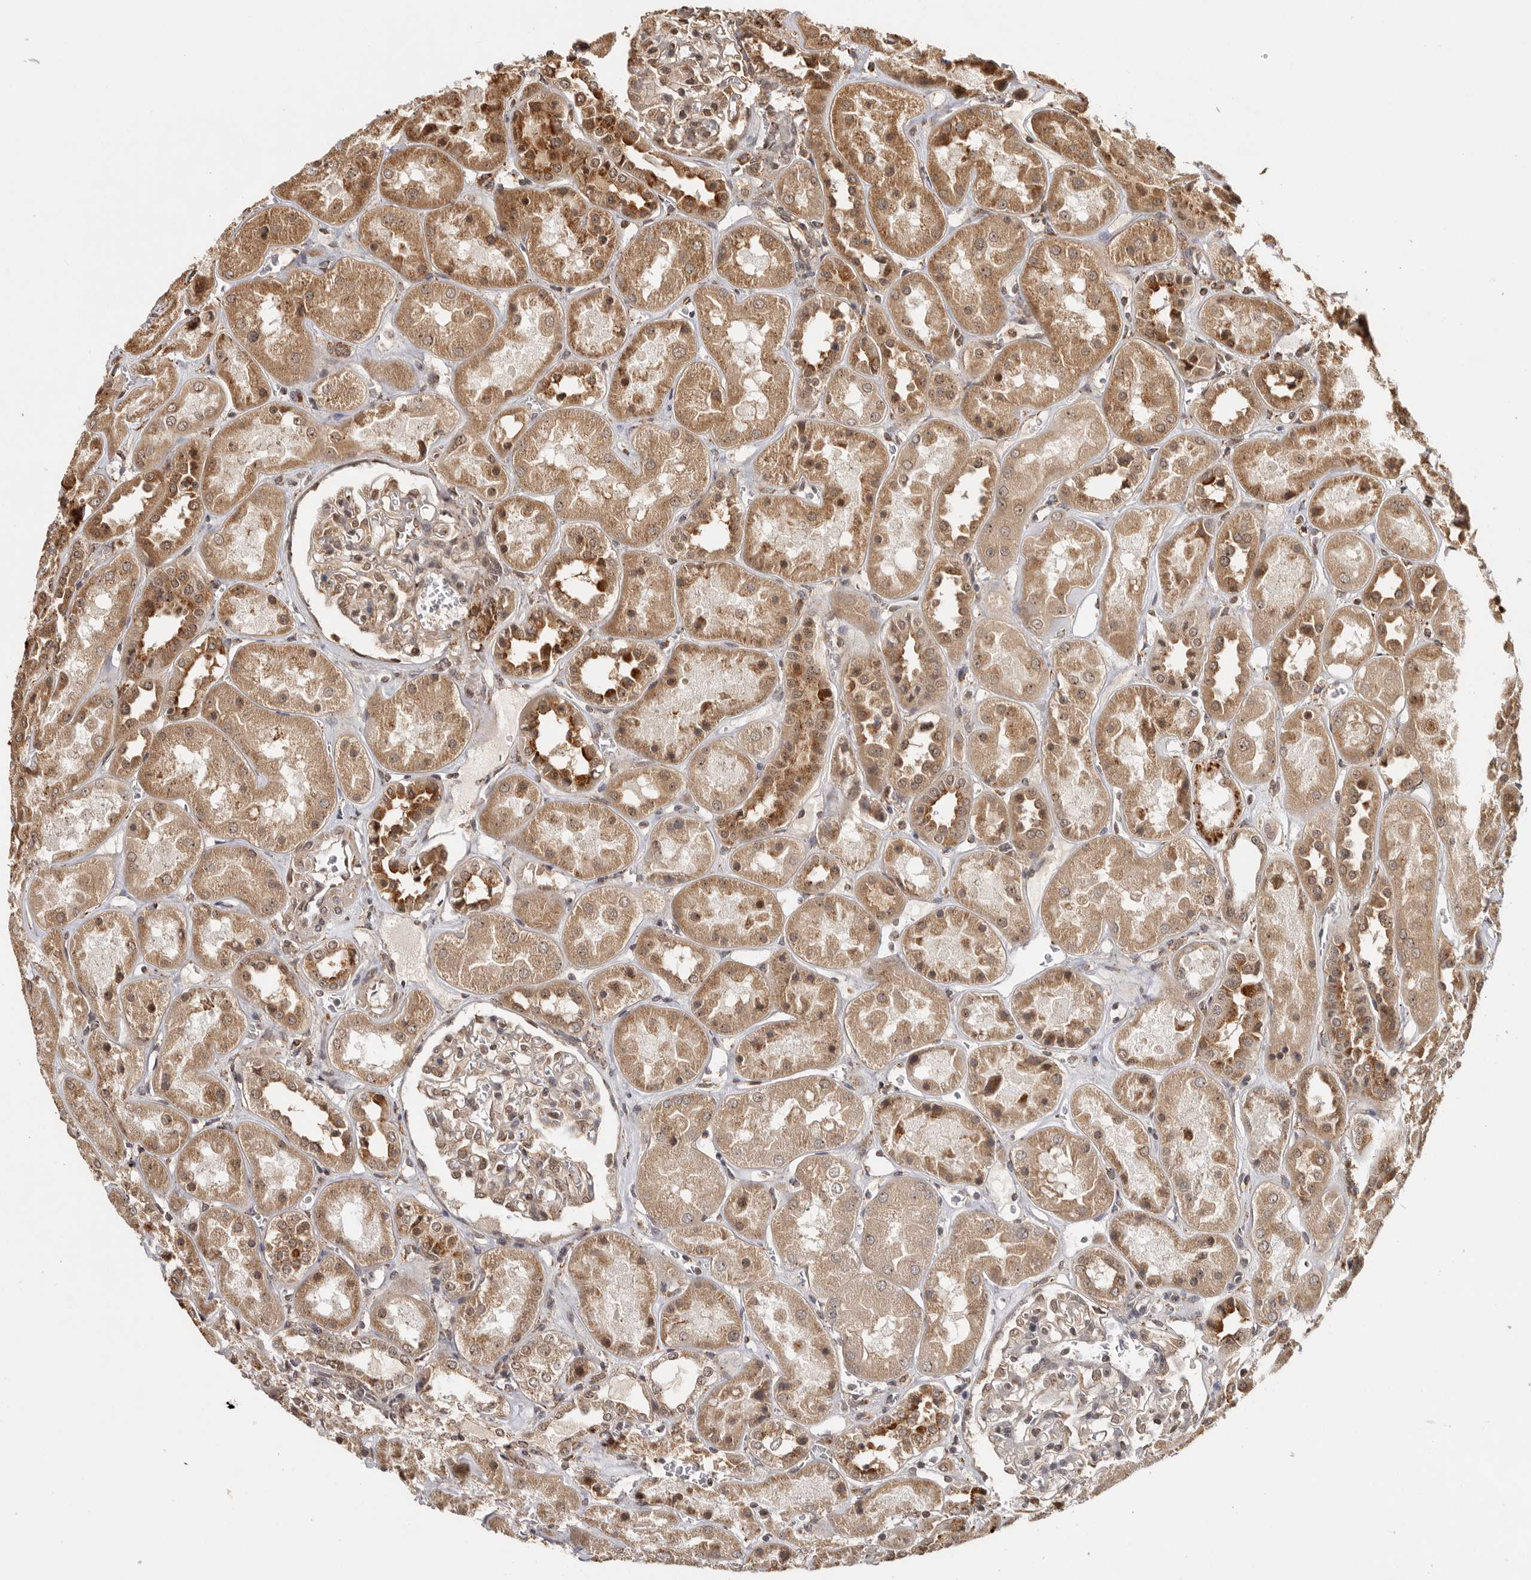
{"staining": {"intensity": "moderate", "quantity": ">75%", "location": "cytoplasmic/membranous,nuclear"}, "tissue": "kidney", "cell_type": "Cells in glomeruli", "image_type": "normal", "snomed": [{"axis": "morphology", "description": "Normal tissue, NOS"}, {"axis": "topography", "description": "Kidney"}], "caption": "Cells in glomeruli show medium levels of moderate cytoplasmic/membranous,nuclear staining in about >75% of cells in benign kidney.", "gene": "ZNF83", "patient": {"sex": "male", "age": 70}}